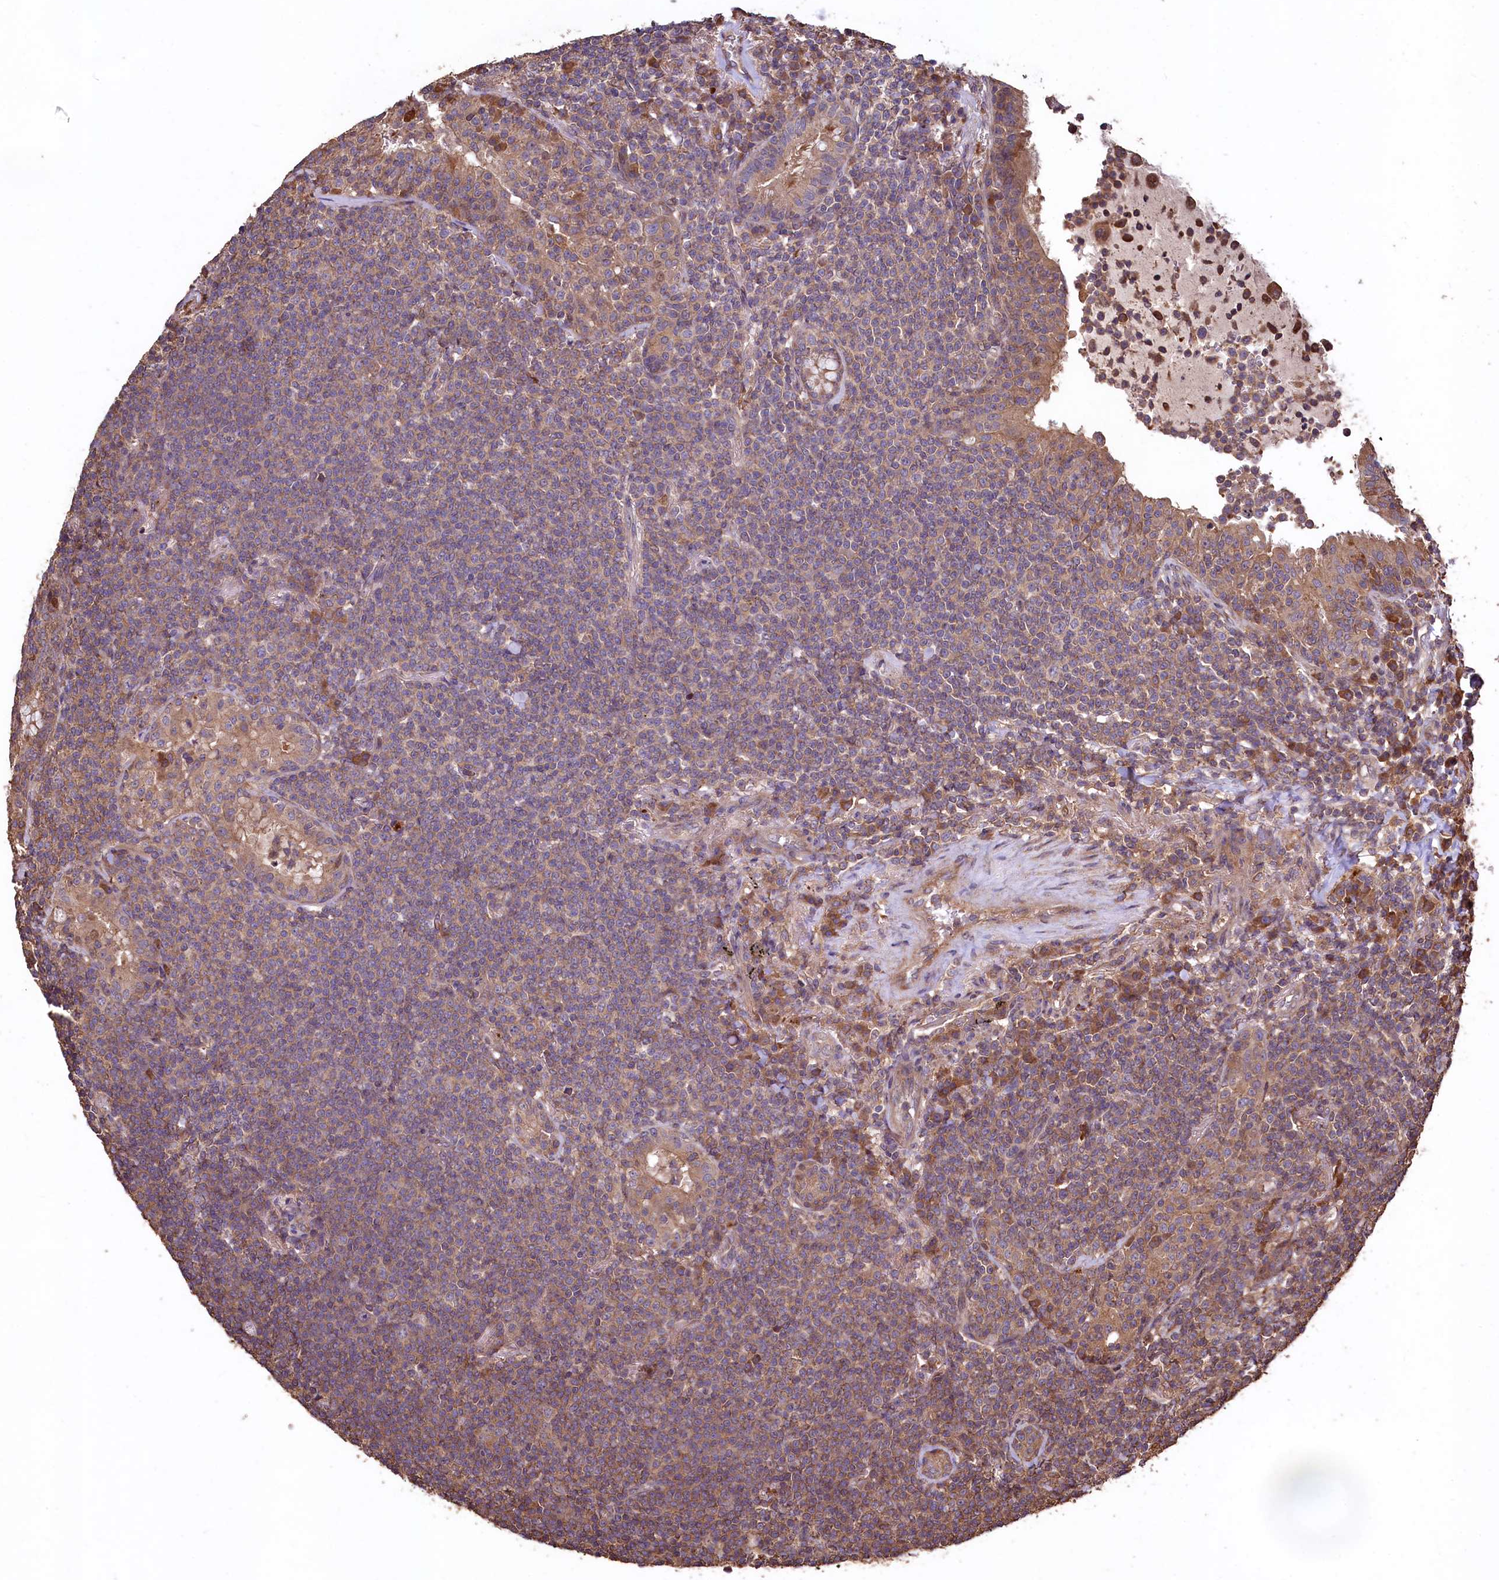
{"staining": {"intensity": "weak", "quantity": "25%-75%", "location": "cytoplasmic/membranous"}, "tissue": "lymphoma", "cell_type": "Tumor cells", "image_type": "cancer", "snomed": [{"axis": "morphology", "description": "Malignant lymphoma, non-Hodgkin's type, Low grade"}, {"axis": "topography", "description": "Lung"}], "caption": "Approximately 25%-75% of tumor cells in lymphoma demonstrate weak cytoplasmic/membranous protein expression as visualized by brown immunohistochemical staining.", "gene": "TMEM98", "patient": {"sex": "female", "age": 71}}